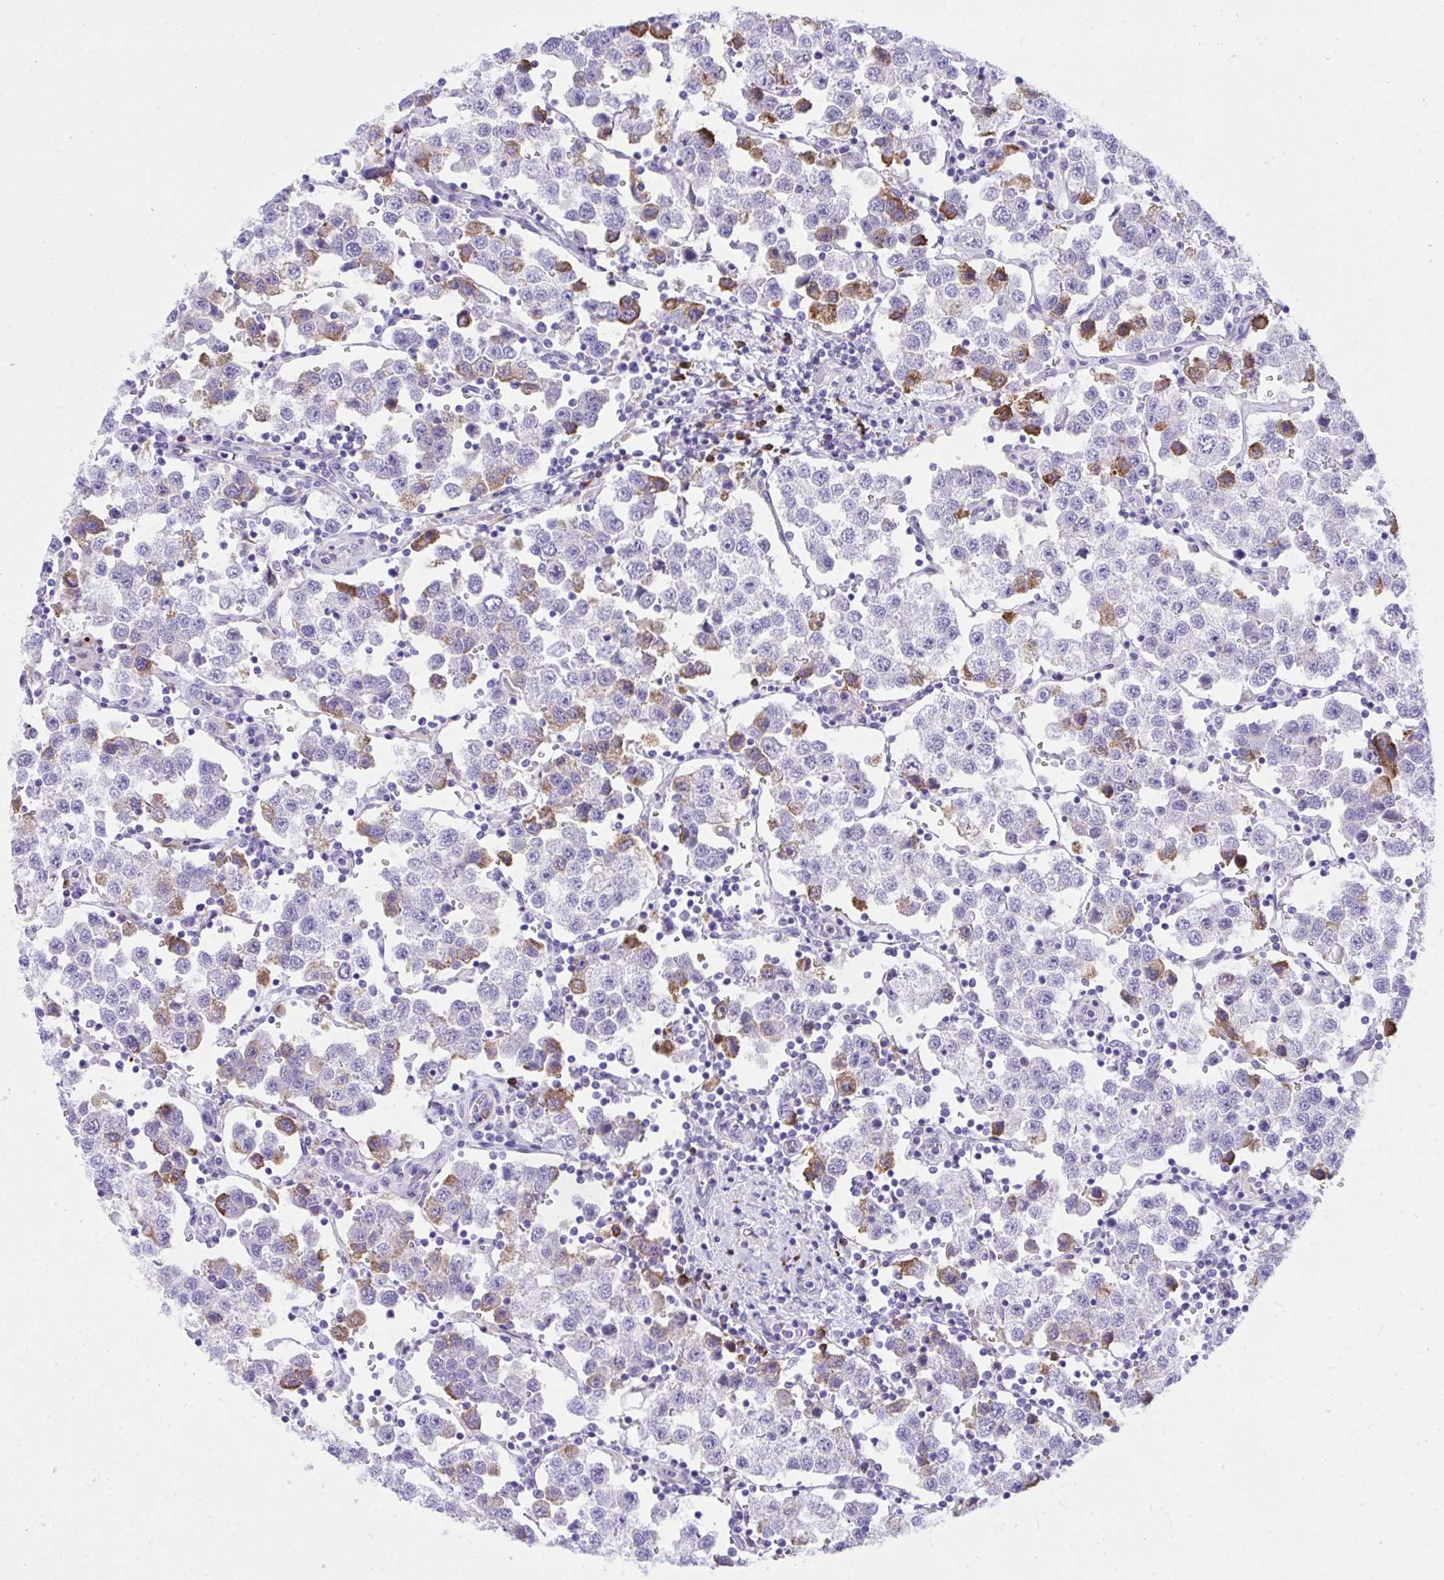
{"staining": {"intensity": "moderate", "quantity": "<25%", "location": "cytoplasmic/membranous"}, "tissue": "testis cancer", "cell_type": "Tumor cells", "image_type": "cancer", "snomed": [{"axis": "morphology", "description": "Seminoma, NOS"}, {"axis": "topography", "description": "Testis"}], "caption": "This image demonstrates IHC staining of human testis cancer, with low moderate cytoplasmic/membranous positivity in about <25% of tumor cells.", "gene": "HRG", "patient": {"sex": "male", "age": 37}}